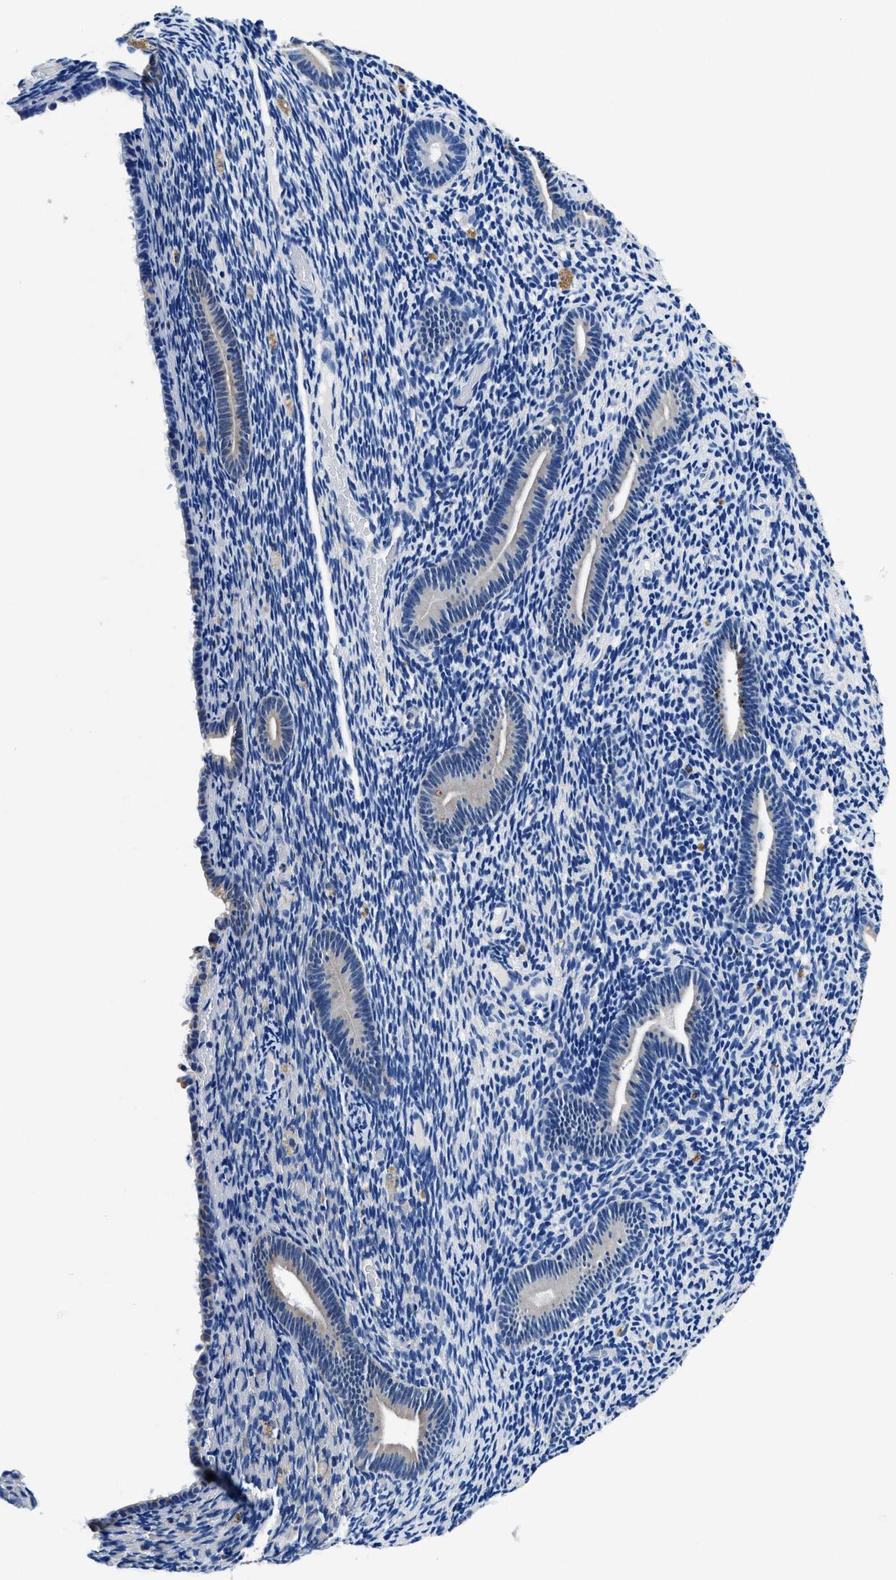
{"staining": {"intensity": "negative", "quantity": "none", "location": "none"}, "tissue": "endometrium", "cell_type": "Cells in endometrial stroma", "image_type": "normal", "snomed": [{"axis": "morphology", "description": "Normal tissue, NOS"}, {"axis": "topography", "description": "Endometrium"}], "caption": "This micrograph is of unremarkable endometrium stained with immunohistochemistry to label a protein in brown with the nuclei are counter-stained blue. There is no expression in cells in endometrial stroma. The staining is performed using DAB brown chromogen with nuclei counter-stained in using hematoxylin.", "gene": "NEU1", "patient": {"sex": "female", "age": 51}}